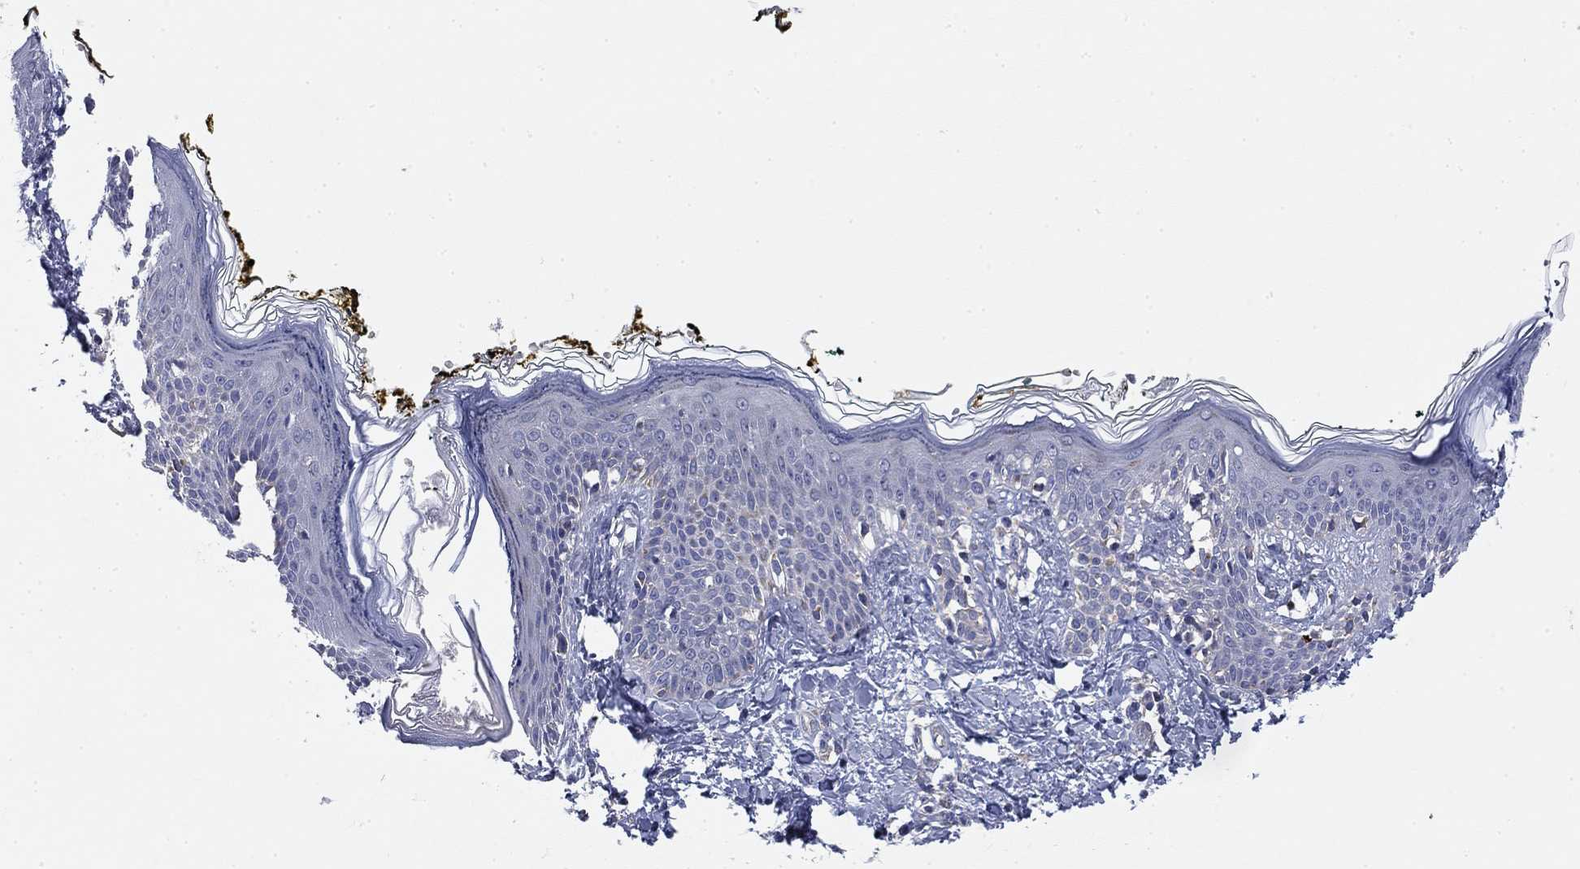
{"staining": {"intensity": "negative", "quantity": "none", "location": "none"}, "tissue": "skin", "cell_type": "Fibroblasts", "image_type": "normal", "snomed": [{"axis": "morphology", "description": "Normal tissue, NOS"}, {"axis": "topography", "description": "Skin"}], "caption": "There is no significant expression in fibroblasts of skin. (DAB immunohistochemistry (IHC) visualized using brightfield microscopy, high magnification).", "gene": "NACAD", "patient": {"sex": "male", "age": 76}}